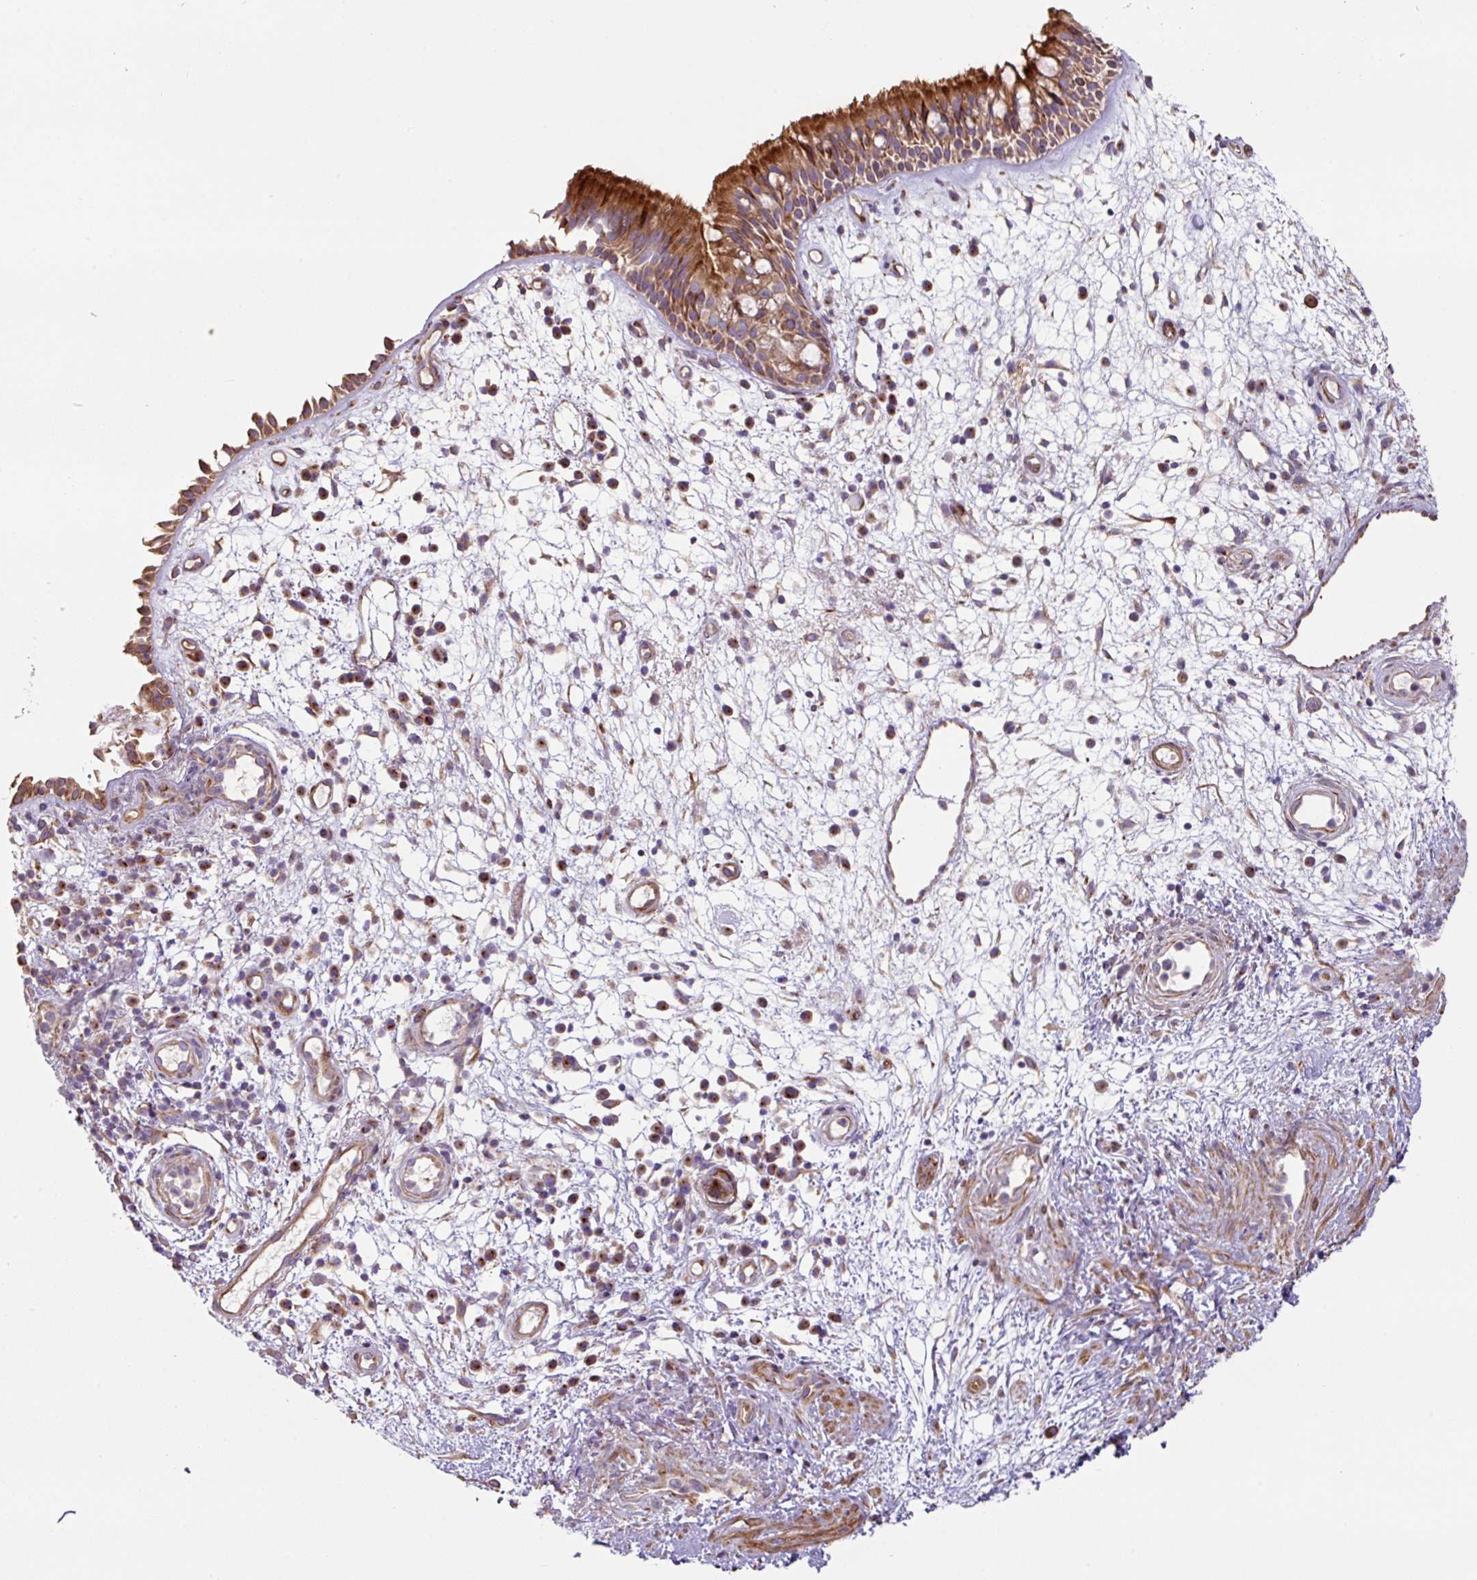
{"staining": {"intensity": "strong", "quantity": ">75%", "location": "cytoplasmic/membranous"}, "tissue": "nasopharynx", "cell_type": "Respiratory epithelial cells", "image_type": "normal", "snomed": [{"axis": "morphology", "description": "Normal tissue, NOS"}, {"axis": "morphology", "description": "Inflammation, NOS"}, {"axis": "topography", "description": "Nasopharynx"}], "caption": "Immunohistochemistry histopathology image of normal nasopharynx stained for a protein (brown), which shows high levels of strong cytoplasmic/membranous expression in approximately >75% of respiratory epithelial cells.", "gene": "MRRF", "patient": {"sex": "male", "age": 54}}